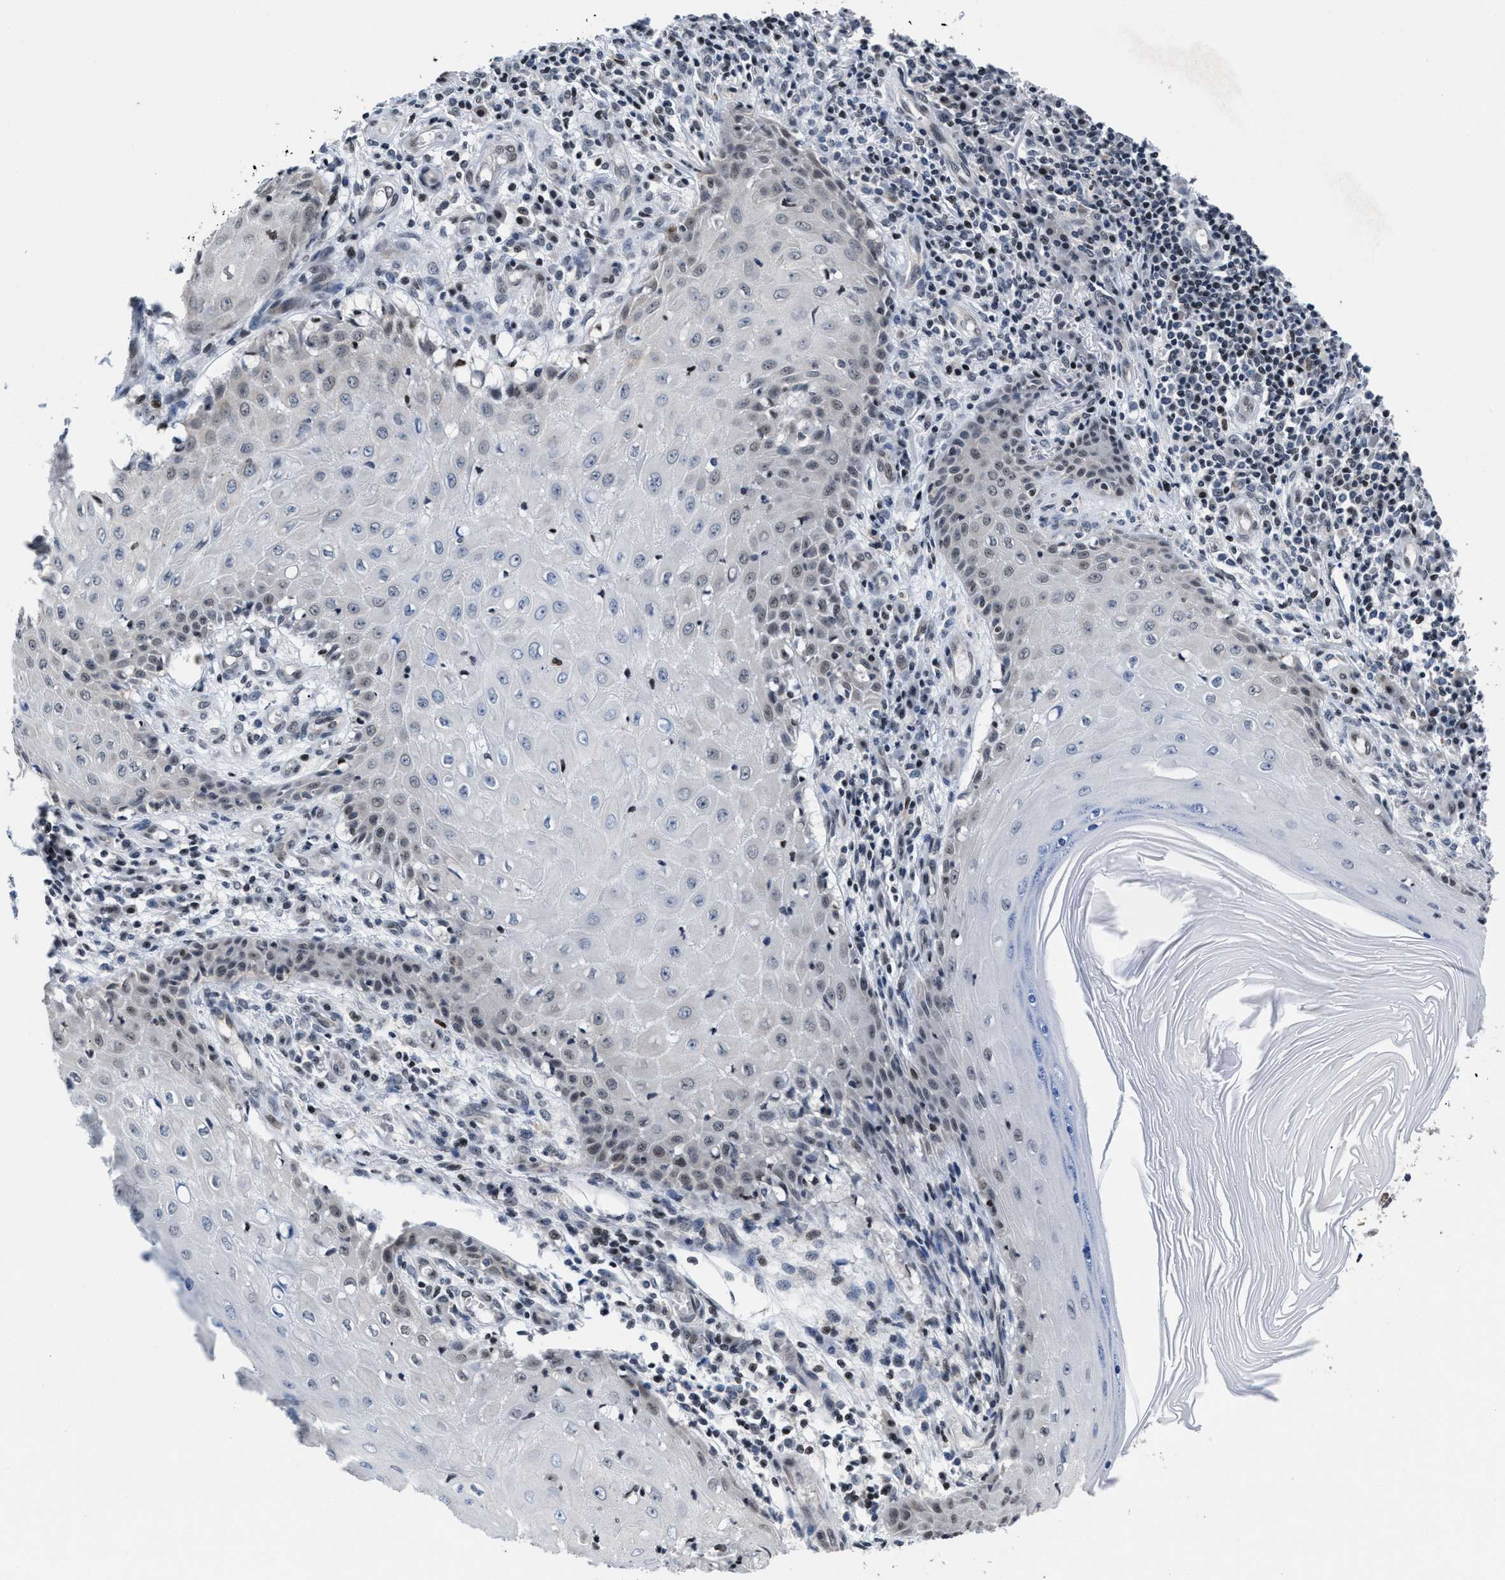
{"staining": {"intensity": "weak", "quantity": "<25%", "location": "nuclear"}, "tissue": "skin cancer", "cell_type": "Tumor cells", "image_type": "cancer", "snomed": [{"axis": "morphology", "description": "Squamous cell carcinoma, NOS"}, {"axis": "topography", "description": "Skin"}], "caption": "IHC of human skin cancer (squamous cell carcinoma) exhibits no expression in tumor cells. (Brightfield microscopy of DAB (3,3'-diaminobenzidine) IHC at high magnification).", "gene": "WDR81", "patient": {"sex": "female", "age": 73}}